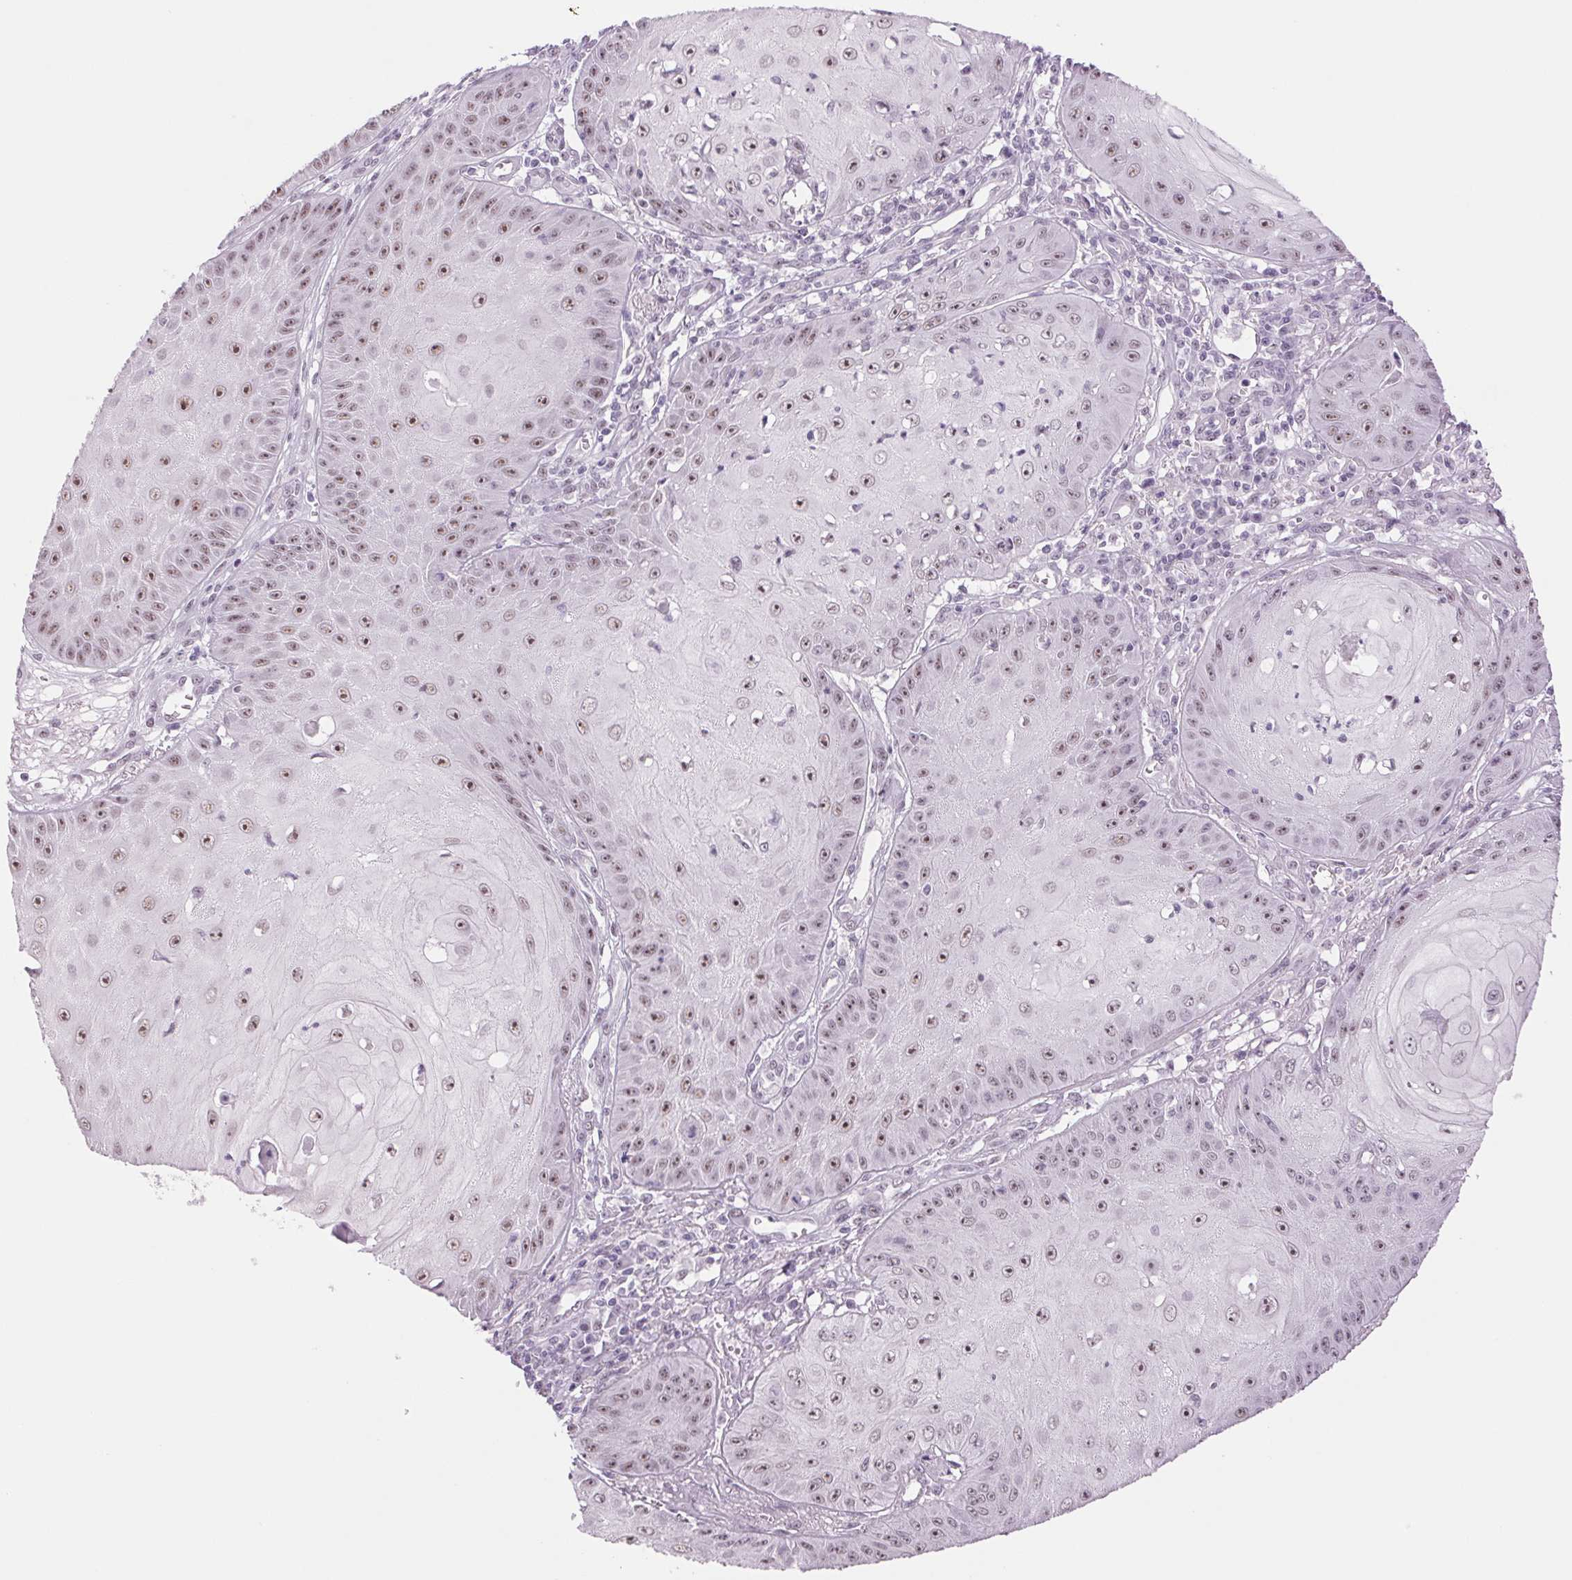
{"staining": {"intensity": "moderate", "quantity": ">75%", "location": "nuclear"}, "tissue": "skin cancer", "cell_type": "Tumor cells", "image_type": "cancer", "snomed": [{"axis": "morphology", "description": "Squamous cell carcinoma, NOS"}, {"axis": "topography", "description": "Skin"}], "caption": "Immunohistochemistry of squamous cell carcinoma (skin) shows medium levels of moderate nuclear staining in about >75% of tumor cells.", "gene": "ZC3H14", "patient": {"sex": "male", "age": 70}}